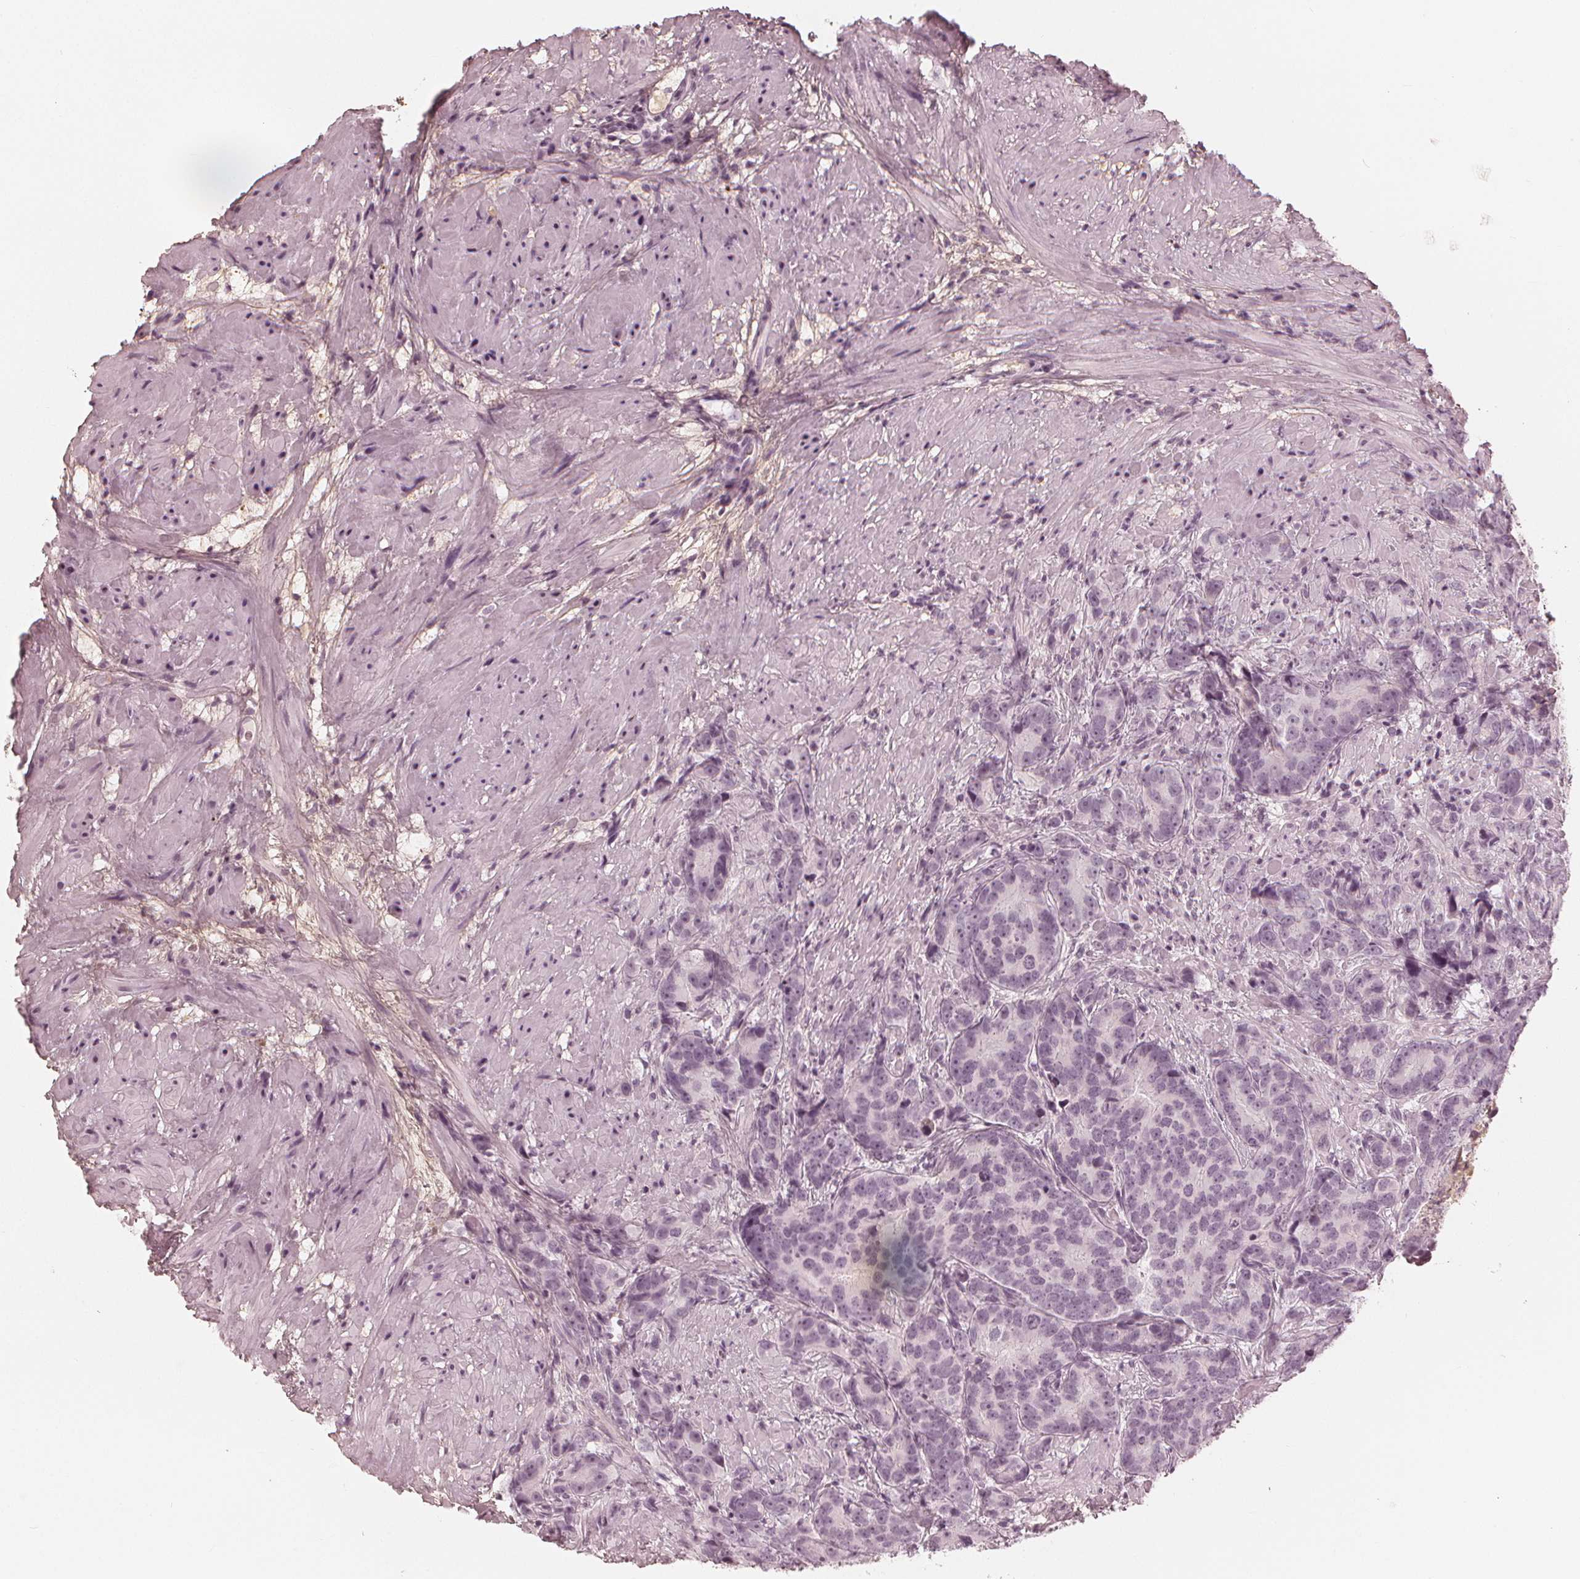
{"staining": {"intensity": "negative", "quantity": "none", "location": "none"}, "tissue": "prostate cancer", "cell_type": "Tumor cells", "image_type": "cancer", "snomed": [{"axis": "morphology", "description": "Adenocarcinoma, High grade"}, {"axis": "topography", "description": "Prostate"}], "caption": "High magnification brightfield microscopy of prostate cancer stained with DAB (3,3'-diaminobenzidine) (brown) and counterstained with hematoxylin (blue): tumor cells show no significant staining.", "gene": "PAEP", "patient": {"sex": "male", "age": 90}}